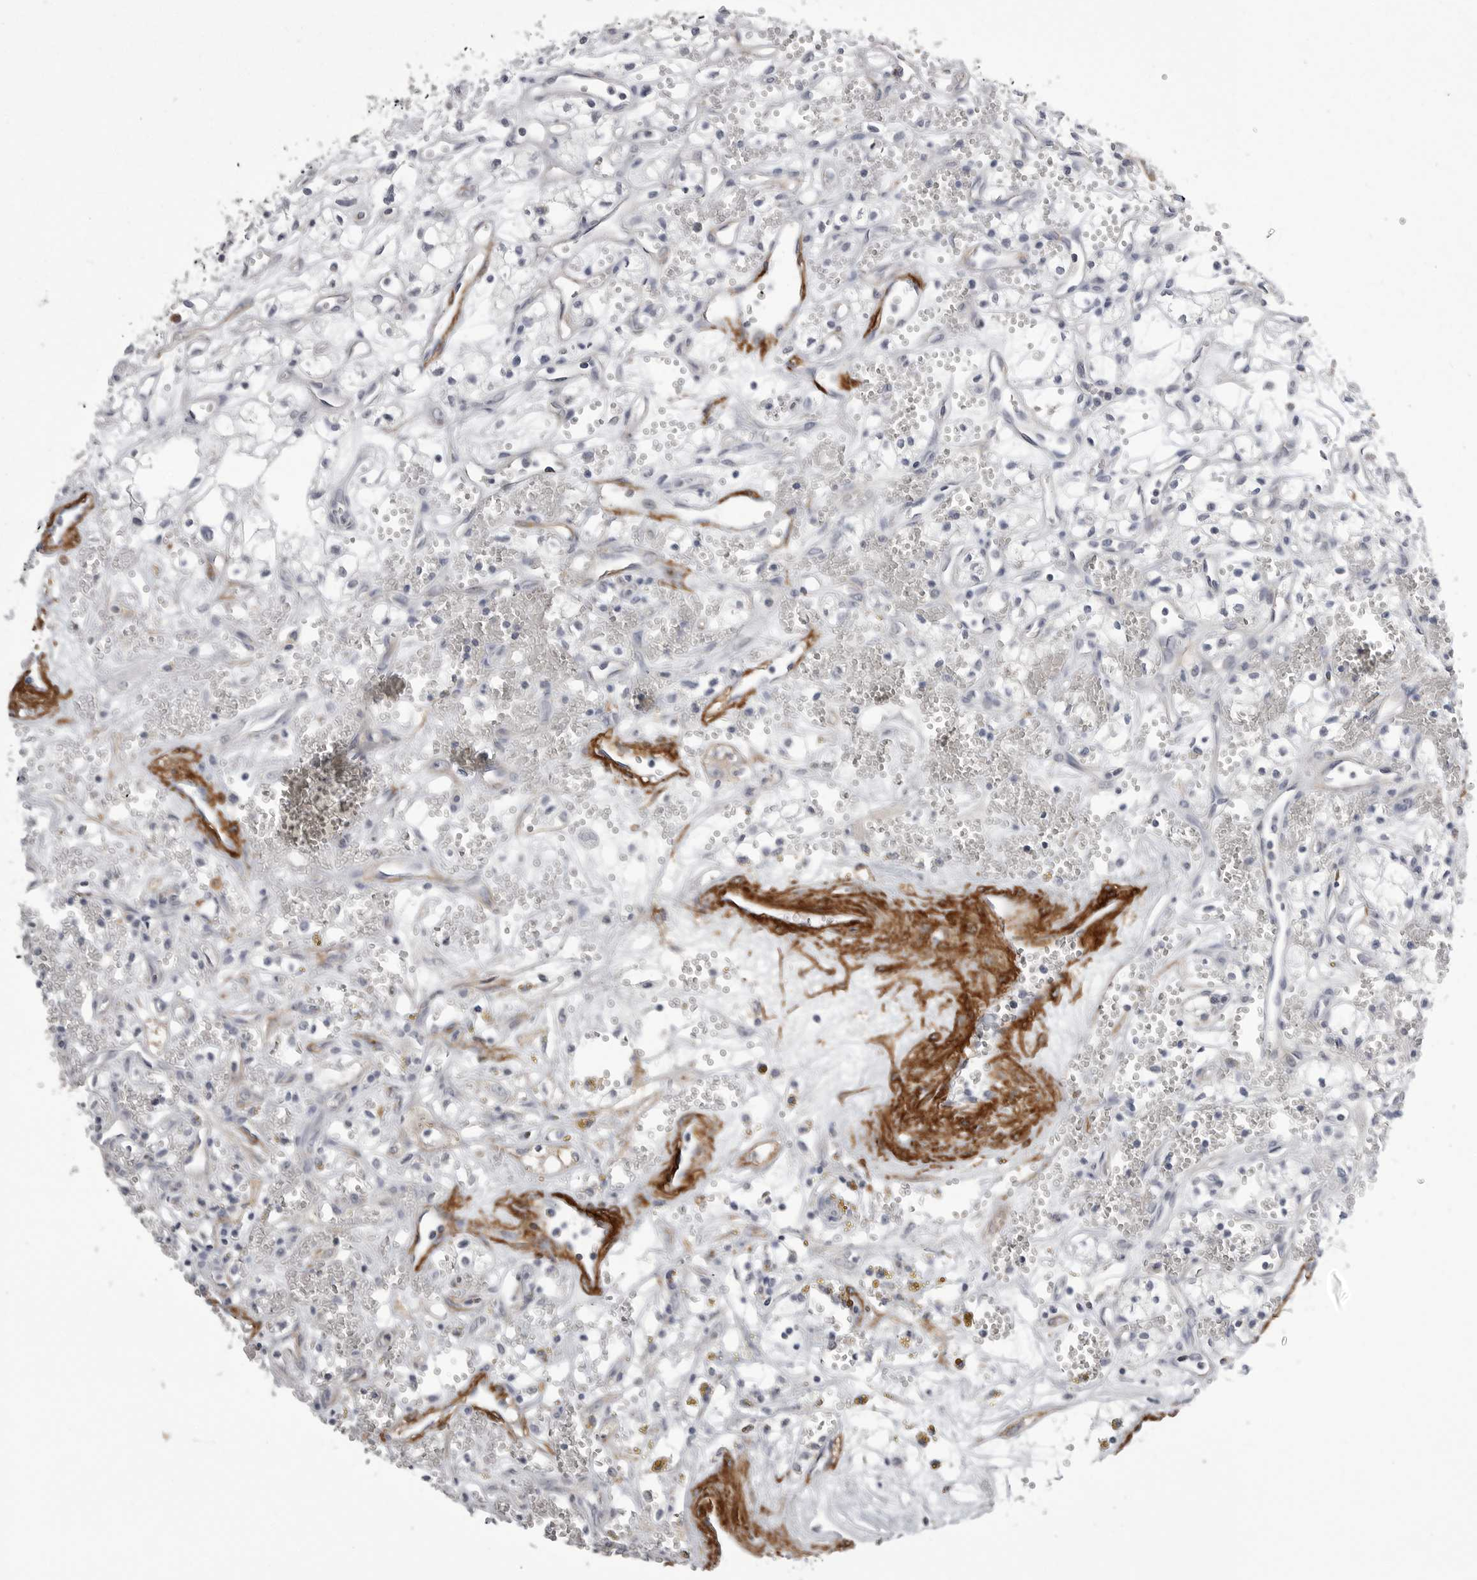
{"staining": {"intensity": "negative", "quantity": "none", "location": "none"}, "tissue": "renal cancer", "cell_type": "Tumor cells", "image_type": "cancer", "snomed": [{"axis": "morphology", "description": "Adenocarcinoma, NOS"}, {"axis": "topography", "description": "Kidney"}], "caption": "Renal adenocarcinoma stained for a protein using IHC exhibits no expression tumor cells.", "gene": "AOC3", "patient": {"sex": "male", "age": 59}}